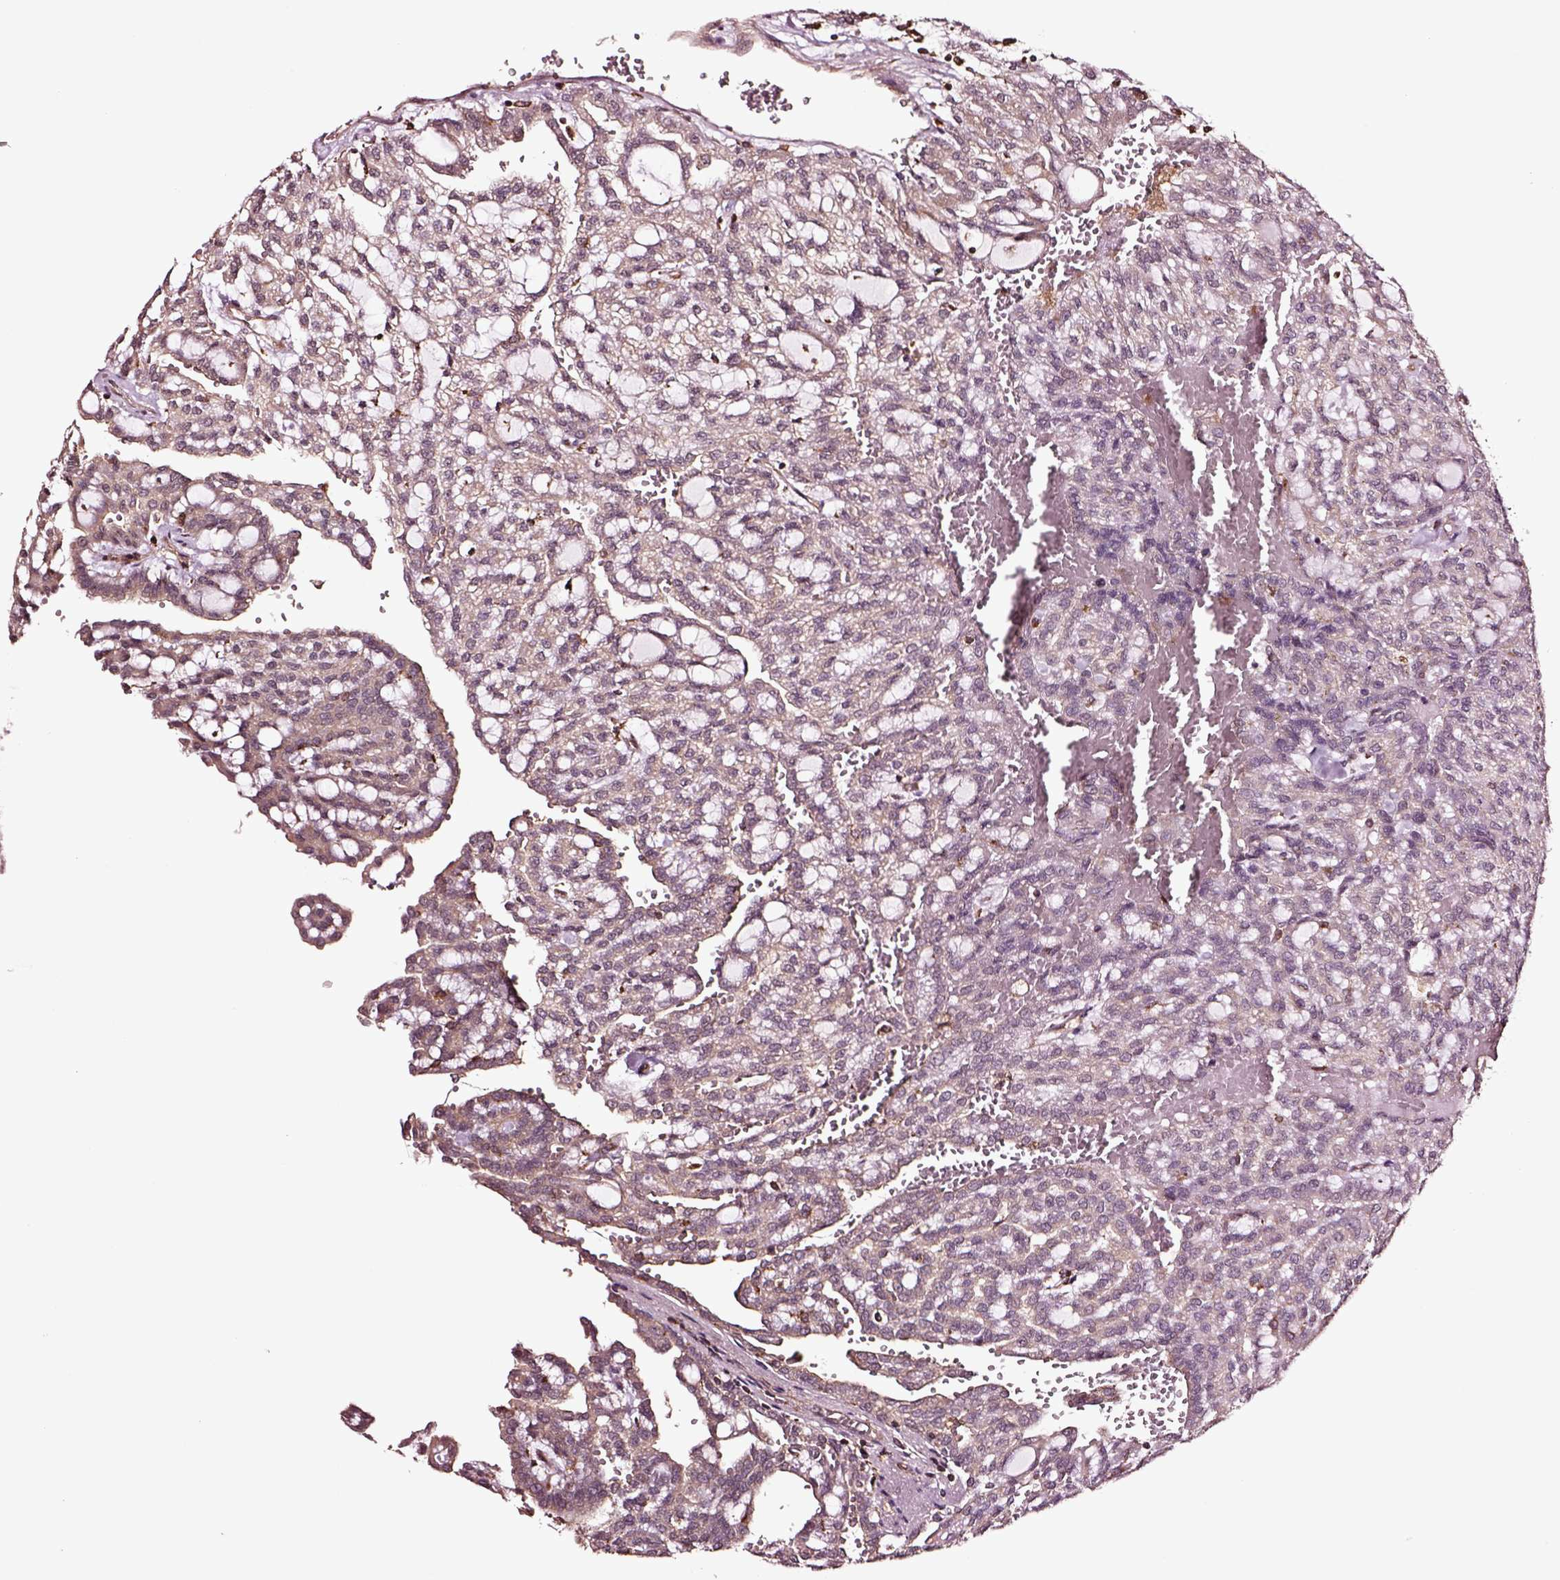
{"staining": {"intensity": "weak", "quantity": ">75%", "location": "cytoplasmic/membranous"}, "tissue": "renal cancer", "cell_type": "Tumor cells", "image_type": "cancer", "snomed": [{"axis": "morphology", "description": "Adenocarcinoma, NOS"}, {"axis": "topography", "description": "Kidney"}], "caption": "Adenocarcinoma (renal) was stained to show a protein in brown. There is low levels of weak cytoplasmic/membranous expression in approximately >75% of tumor cells.", "gene": "RASSF5", "patient": {"sex": "male", "age": 63}}